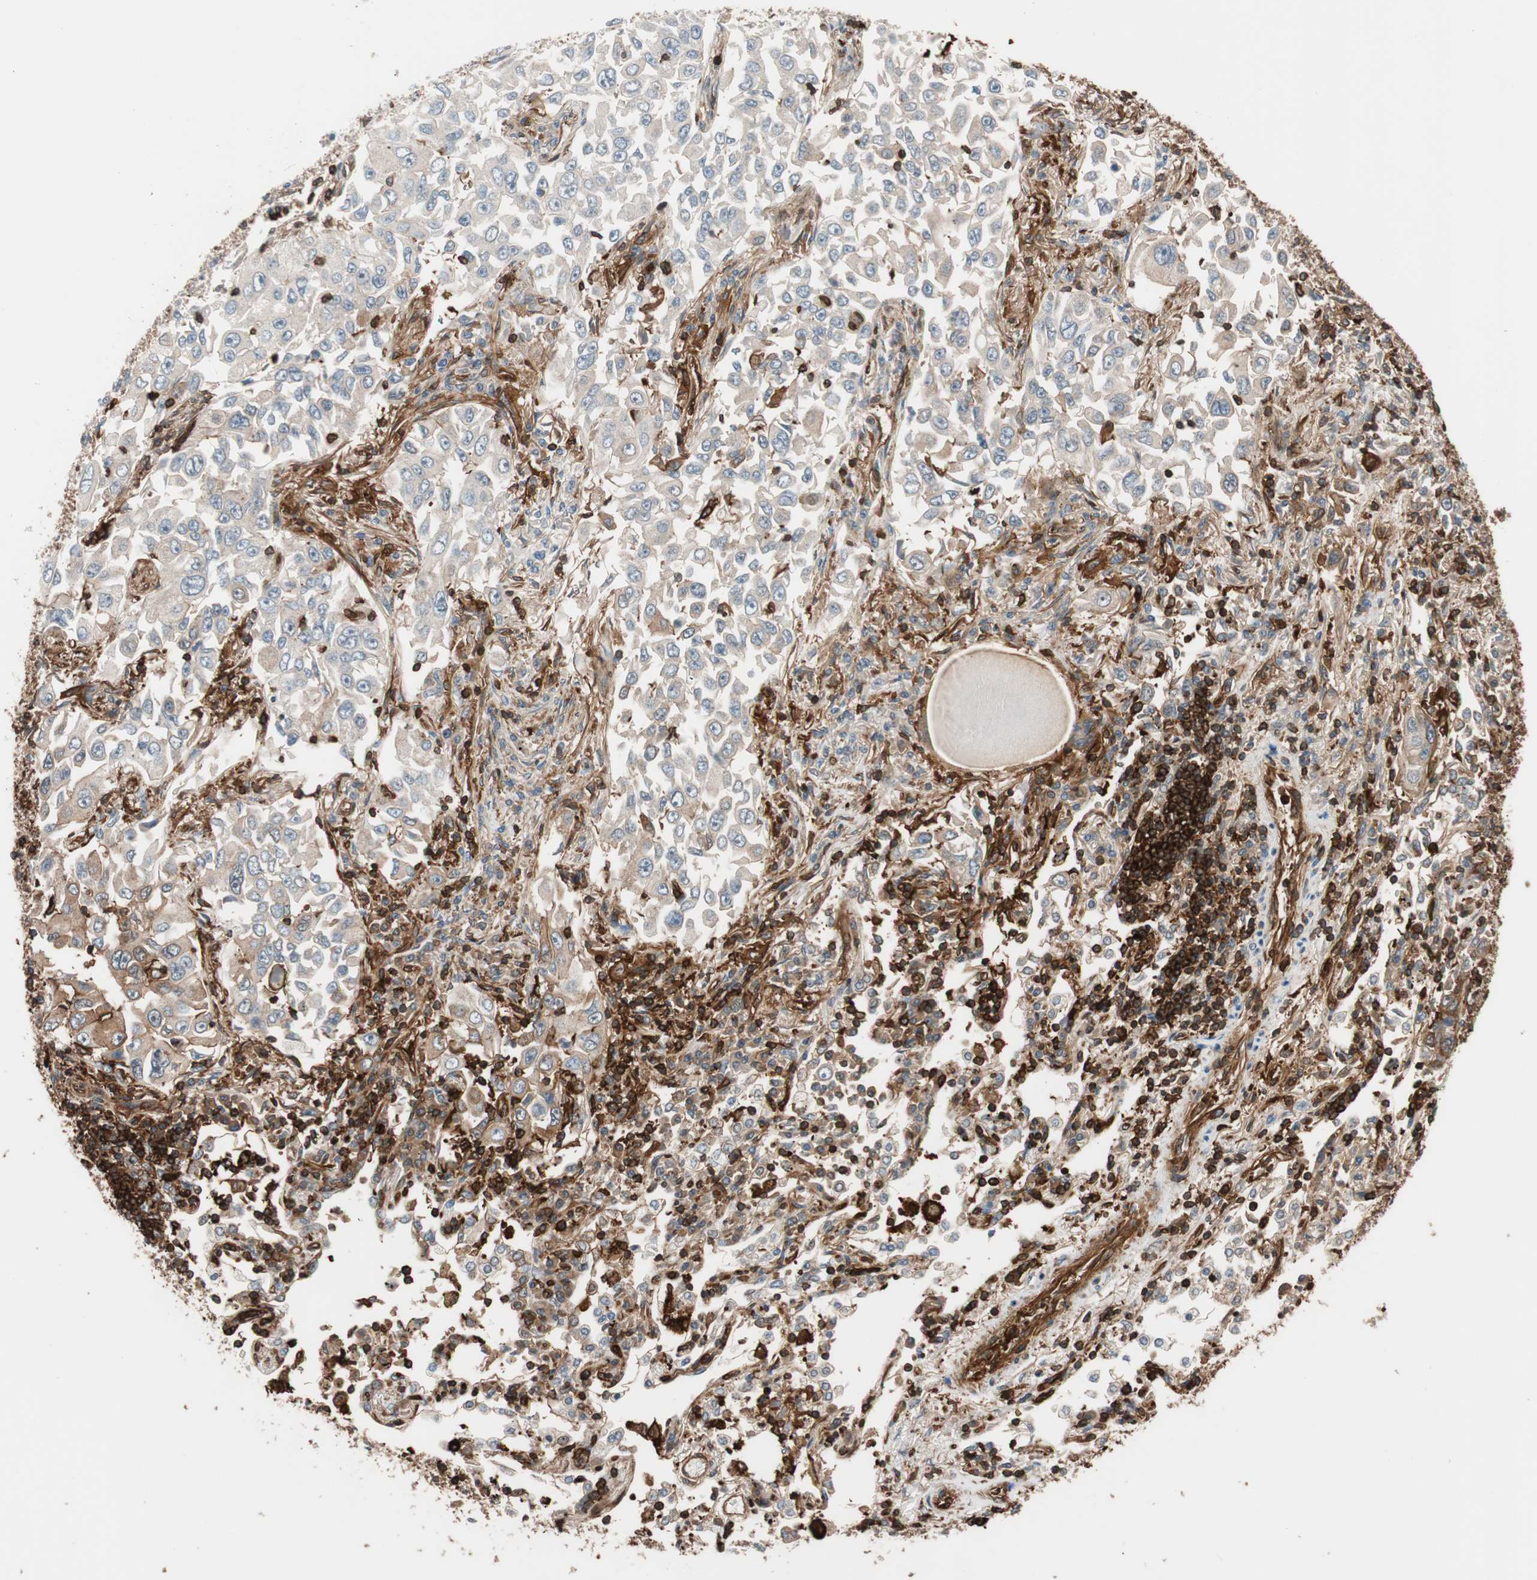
{"staining": {"intensity": "moderate", "quantity": ">75%", "location": "cytoplasmic/membranous"}, "tissue": "lung cancer", "cell_type": "Tumor cells", "image_type": "cancer", "snomed": [{"axis": "morphology", "description": "Adenocarcinoma, NOS"}, {"axis": "topography", "description": "Lung"}], "caption": "Brown immunohistochemical staining in human lung adenocarcinoma shows moderate cytoplasmic/membranous expression in approximately >75% of tumor cells.", "gene": "VASP", "patient": {"sex": "male", "age": 84}}